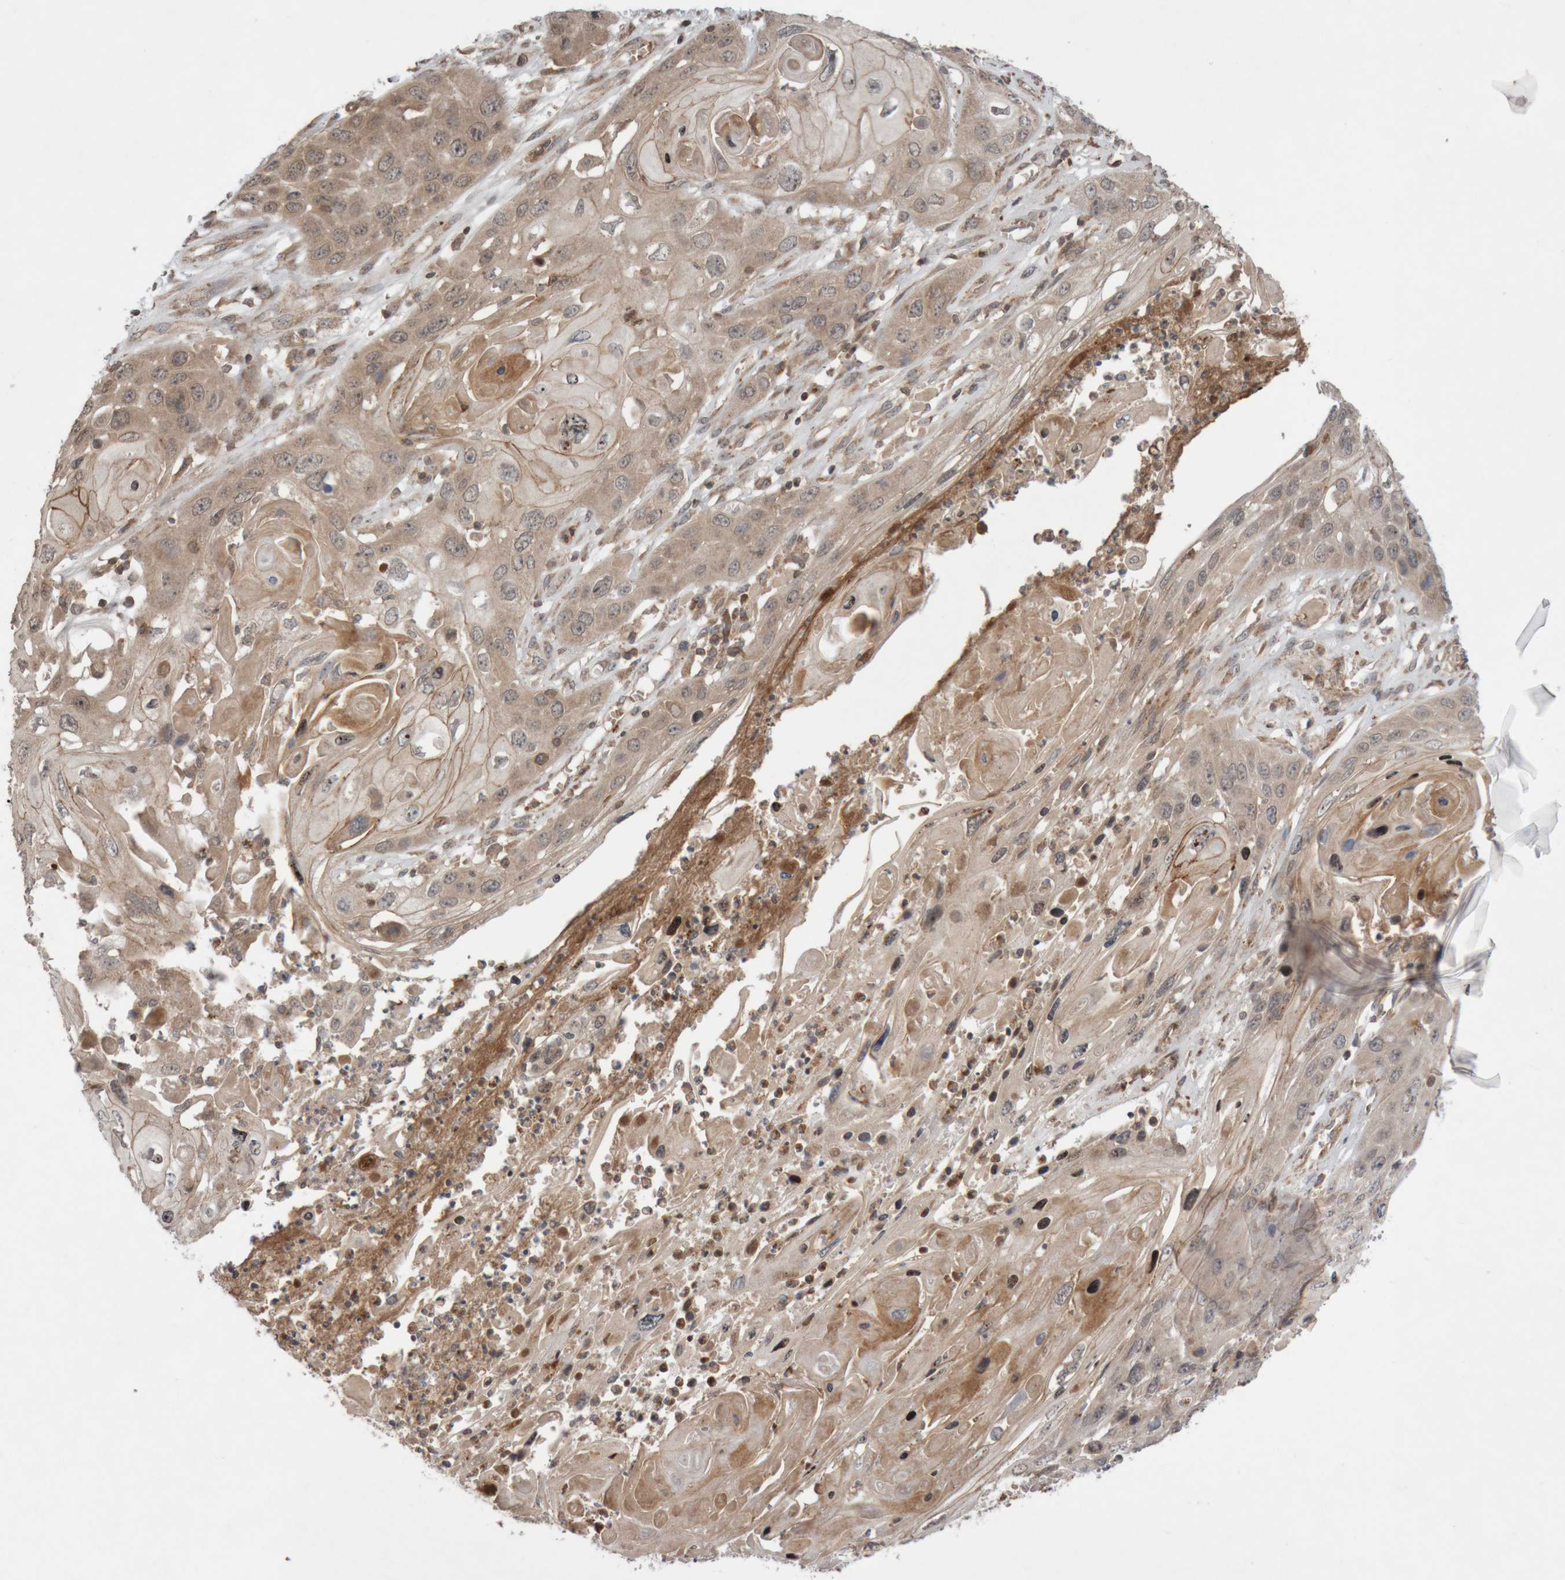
{"staining": {"intensity": "weak", "quantity": ">75%", "location": "cytoplasmic/membranous"}, "tissue": "skin cancer", "cell_type": "Tumor cells", "image_type": "cancer", "snomed": [{"axis": "morphology", "description": "Squamous cell carcinoma, NOS"}, {"axis": "topography", "description": "Skin"}], "caption": "A high-resolution micrograph shows immunohistochemistry (IHC) staining of skin squamous cell carcinoma, which shows weak cytoplasmic/membranous staining in about >75% of tumor cells. (Stains: DAB (3,3'-diaminobenzidine) in brown, nuclei in blue, Microscopy: brightfield microscopy at high magnification).", "gene": "KIF21B", "patient": {"sex": "male", "age": 55}}